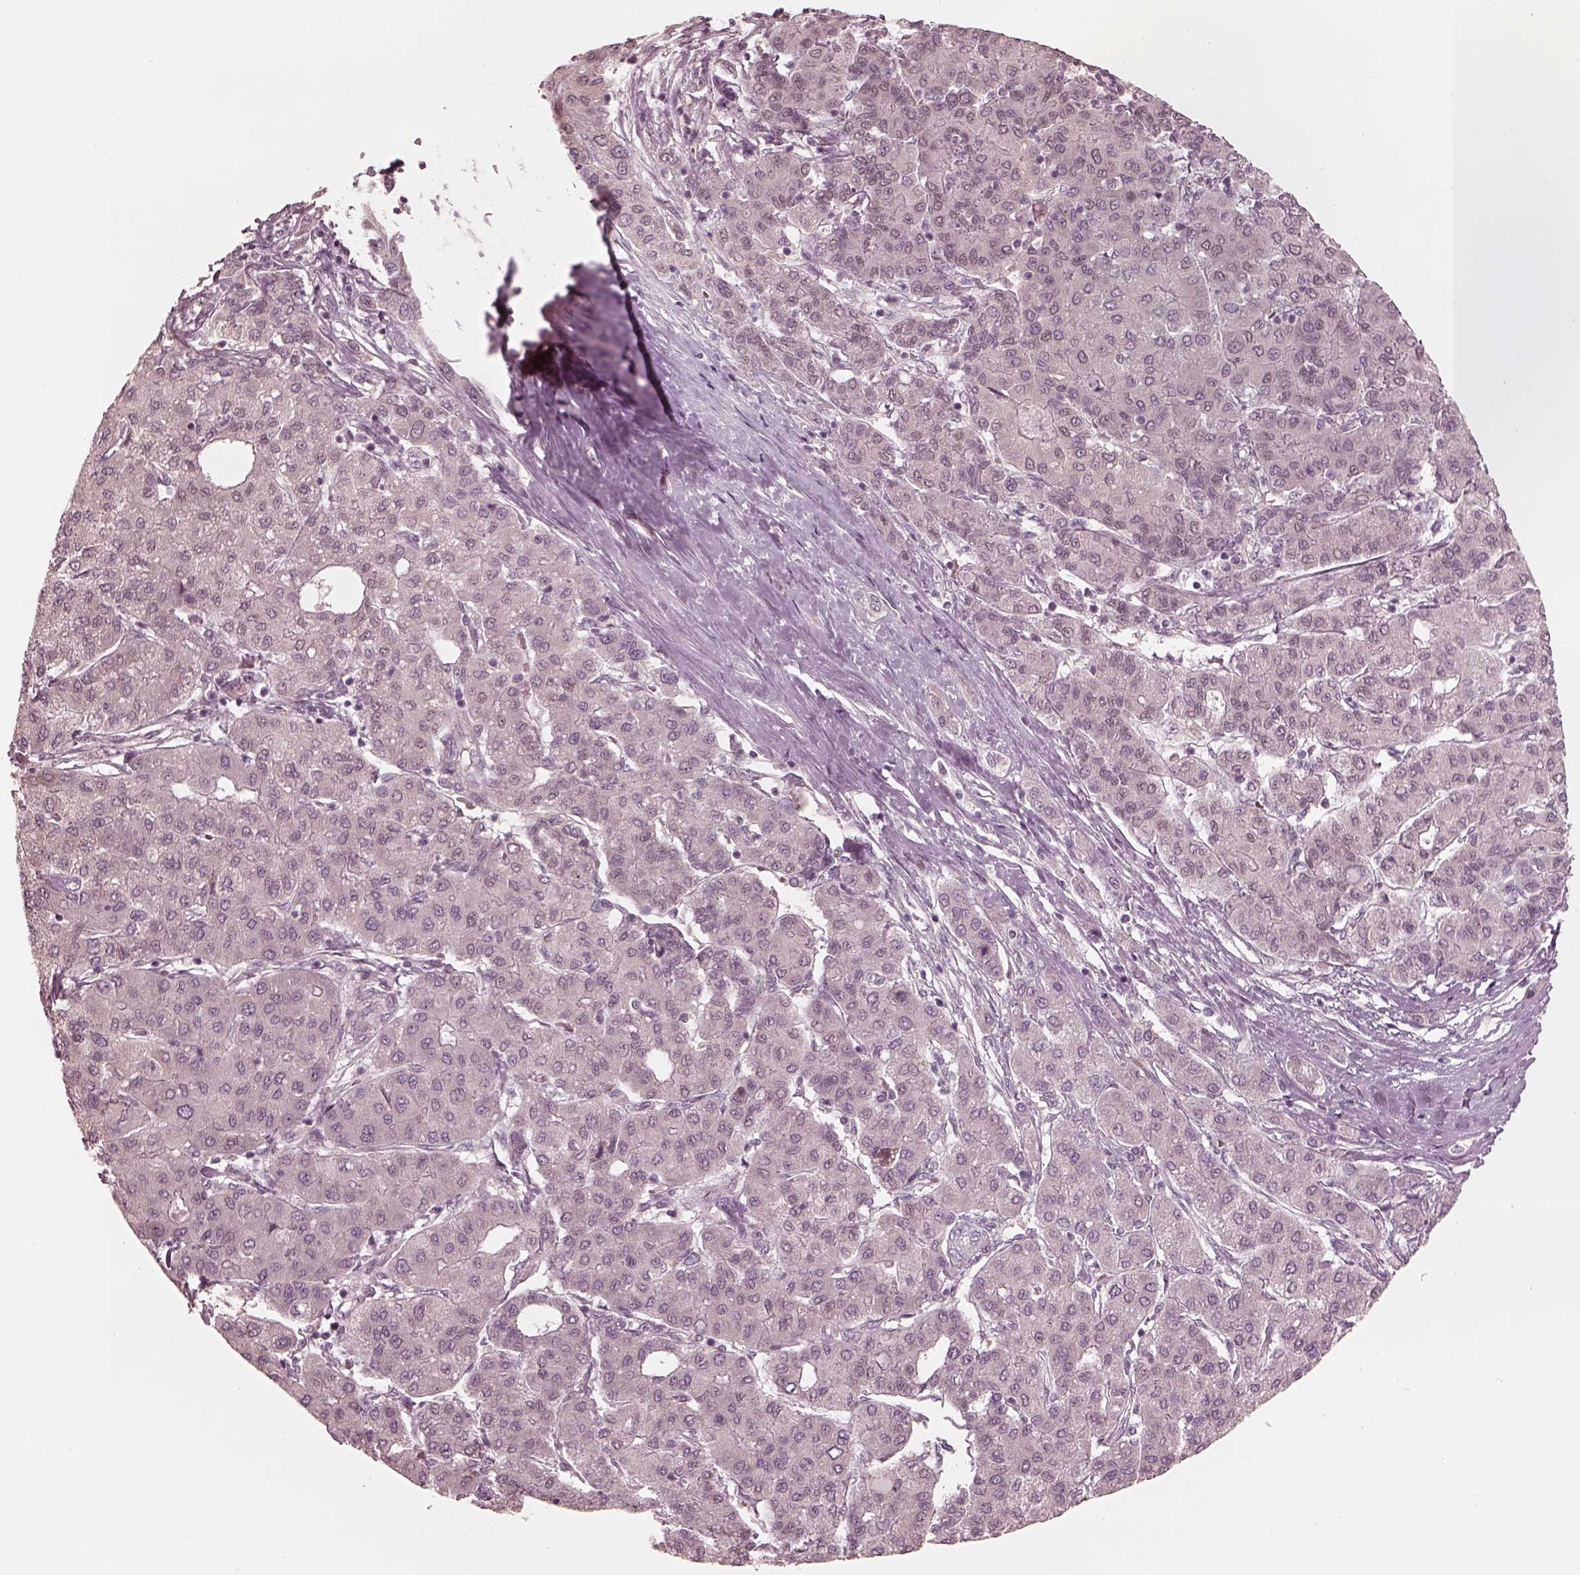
{"staining": {"intensity": "negative", "quantity": "none", "location": "none"}, "tissue": "liver cancer", "cell_type": "Tumor cells", "image_type": "cancer", "snomed": [{"axis": "morphology", "description": "Carcinoma, Hepatocellular, NOS"}, {"axis": "topography", "description": "Liver"}], "caption": "The histopathology image reveals no staining of tumor cells in hepatocellular carcinoma (liver). (DAB immunohistochemistry (IHC) visualized using brightfield microscopy, high magnification).", "gene": "IQCB1", "patient": {"sex": "male", "age": 65}}